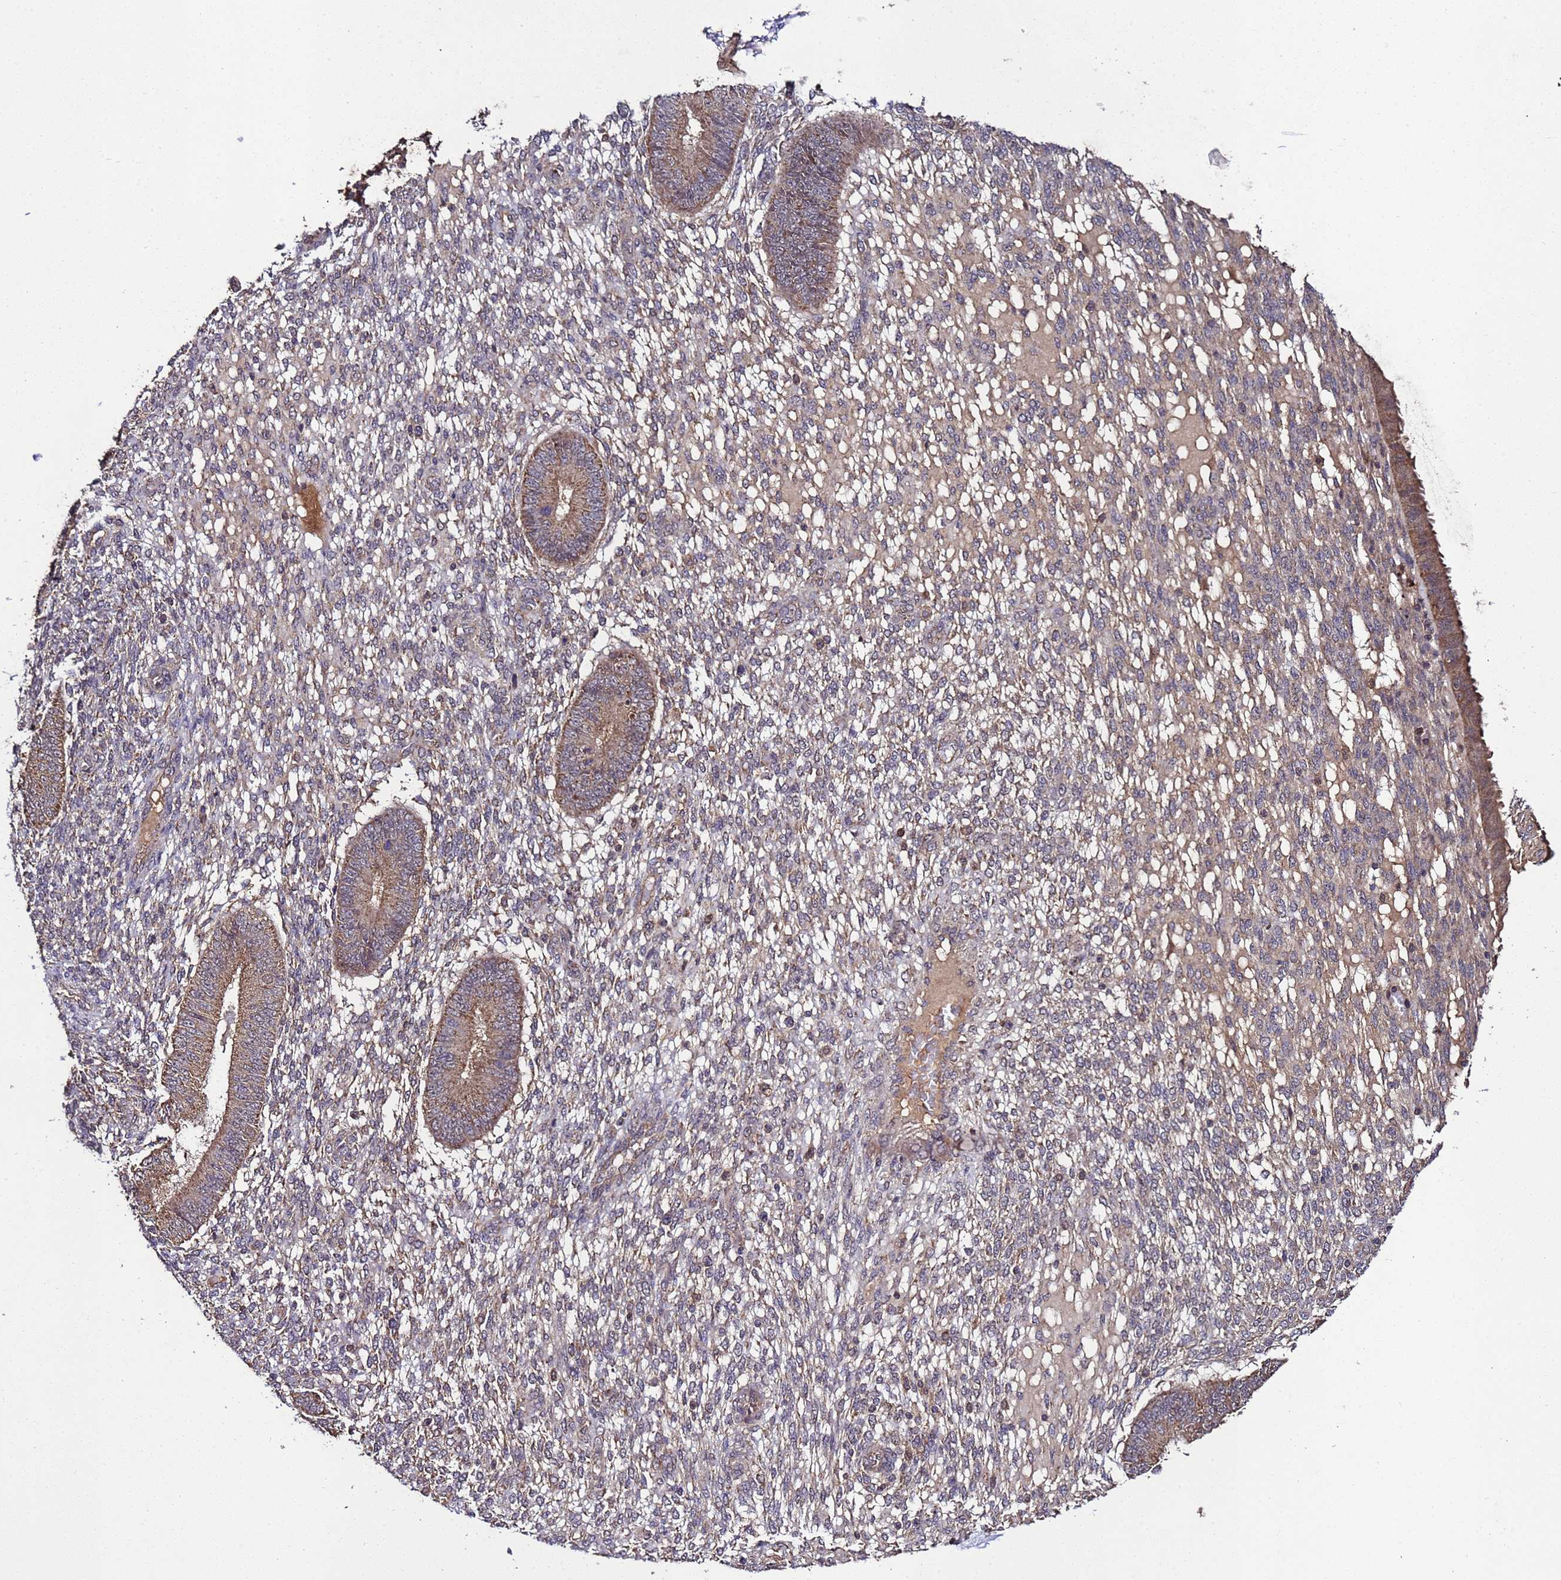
{"staining": {"intensity": "moderate", "quantity": "<25%", "location": "cytoplasmic/membranous"}, "tissue": "endometrium", "cell_type": "Cells in endometrial stroma", "image_type": "normal", "snomed": [{"axis": "morphology", "description": "Normal tissue, NOS"}, {"axis": "topography", "description": "Endometrium"}], "caption": "Protein expression by immunohistochemistry (IHC) exhibits moderate cytoplasmic/membranous staining in approximately <25% of cells in endometrial stroma in unremarkable endometrium. The protein is shown in brown color, while the nuclei are stained blue.", "gene": "HSPBAP1", "patient": {"sex": "female", "age": 49}}